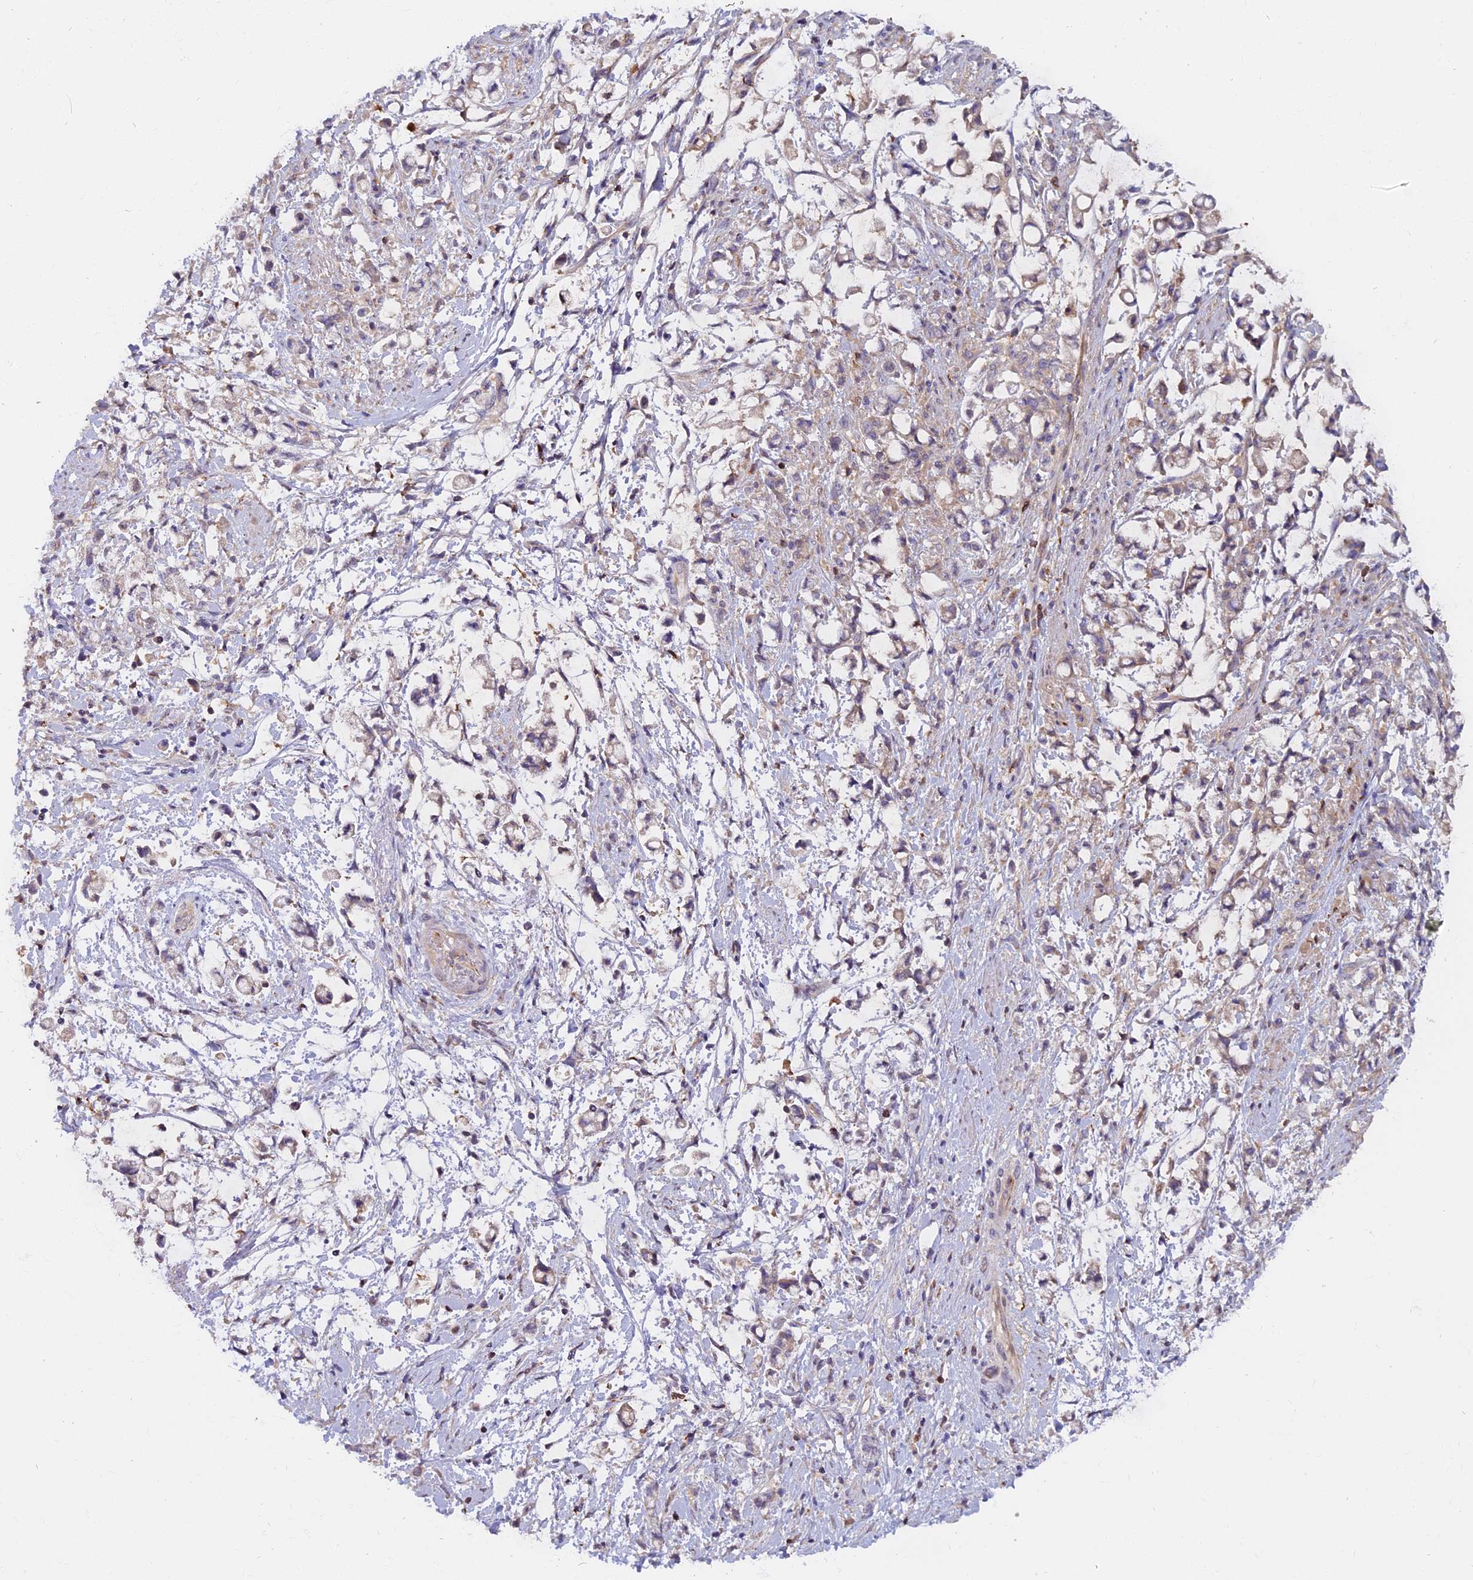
{"staining": {"intensity": "weak", "quantity": "<25%", "location": "cytoplasmic/membranous"}, "tissue": "stomach cancer", "cell_type": "Tumor cells", "image_type": "cancer", "snomed": [{"axis": "morphology", "description": "Adenocarcinoma, NOS"}, {"axis": "topography", "description": "Stomach"}], "caption": "Immunohistochemistry photomicrograph of neoplastic tissue: human adenocarcinoma (stomach) stained with DAB (3,3'-diaminobenzidine) demonstrates no significant protein staining in tumor cells. The staining was performed using DAB to visualize the protein expression in brown, while the nuclei were stained in blue with hematoxylin (Magnification: 20x).", "gene": "FAM118B", "patient": {"sex": "female", "age": 60}}